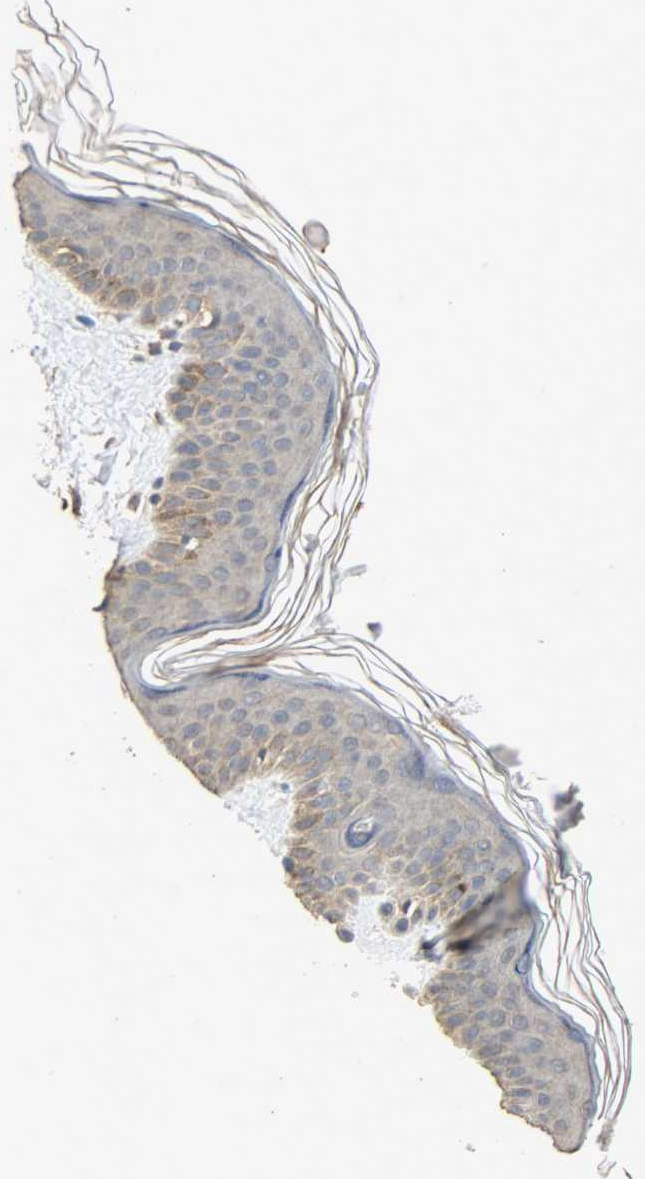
{"staining": {"intensity": "weak", "quantity": ">75%", "location": "cytoplasmic/membranous"}, "tissue": "skin", "cell_type": "Fibroblasts", "image_type": "normal", "snomed": [{"axis": "morphology", "description": "Normal tissue, NOS"}, {"axis": "topography", "description": "Skin"}], "caption": "The immunohistochemical stain labels weak cytoplasmic/membranous staining in fibroblasts of normal skin. (DAB IHC, brown staining for protein, blue staining for nuclei).", "gene": "CDKN2C", "patient": {"sex": "female", "age": 56}}